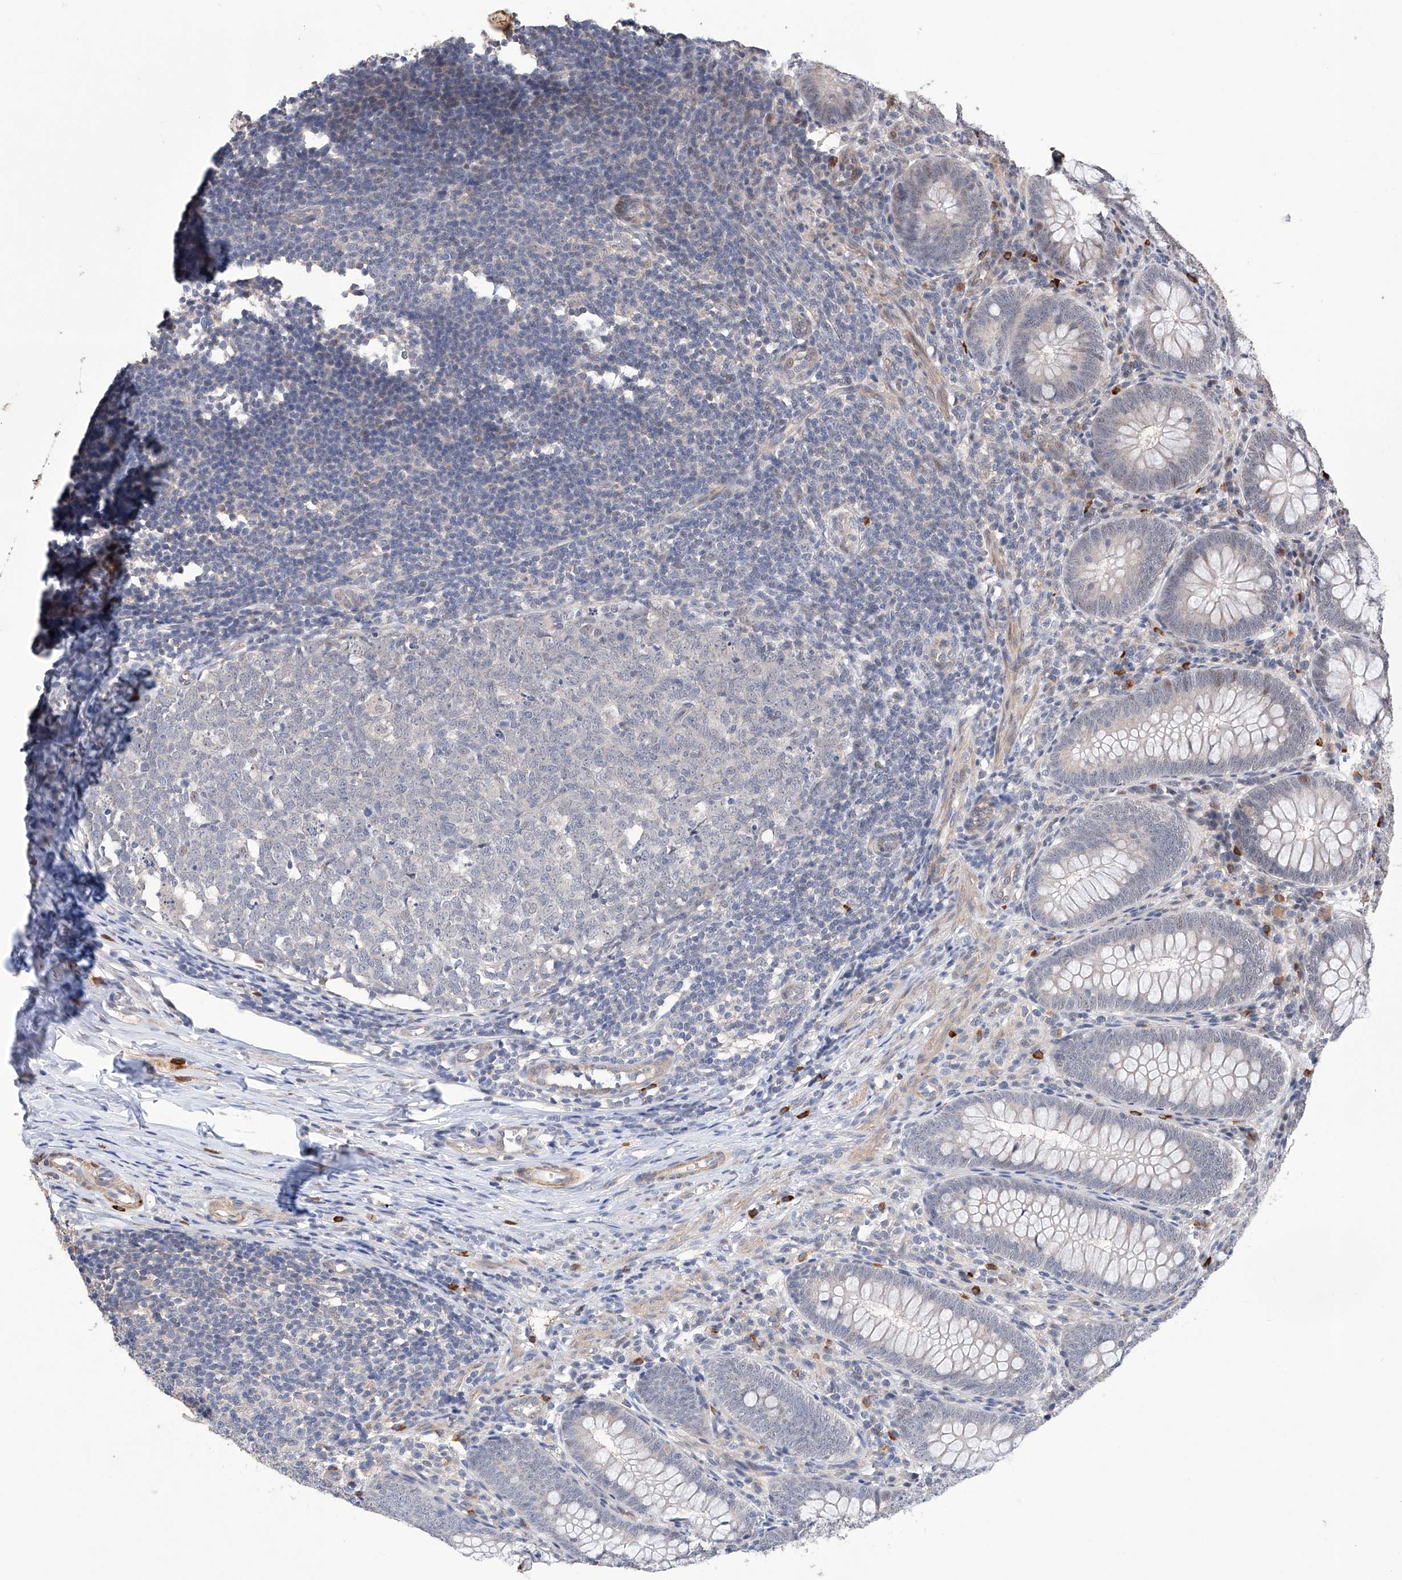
{"staining": {"intensity": "negative", "quantity": "none", "location": "none"}, "tissue": "appendix", "cell_type": "Glandular cells", "image_type": "normal", "snomed": [{"axis": "morphology", "description": "Normal tissue, NOS"}, {"axis": "topography", "description": "Appendix"}], "caption": "Protein analysis of benign appendix shows no significant staining in glandular cells. Nuclei are stained in blue.", "gene": "AFG1L", "patient": {"sex": "male", "age": 14}}